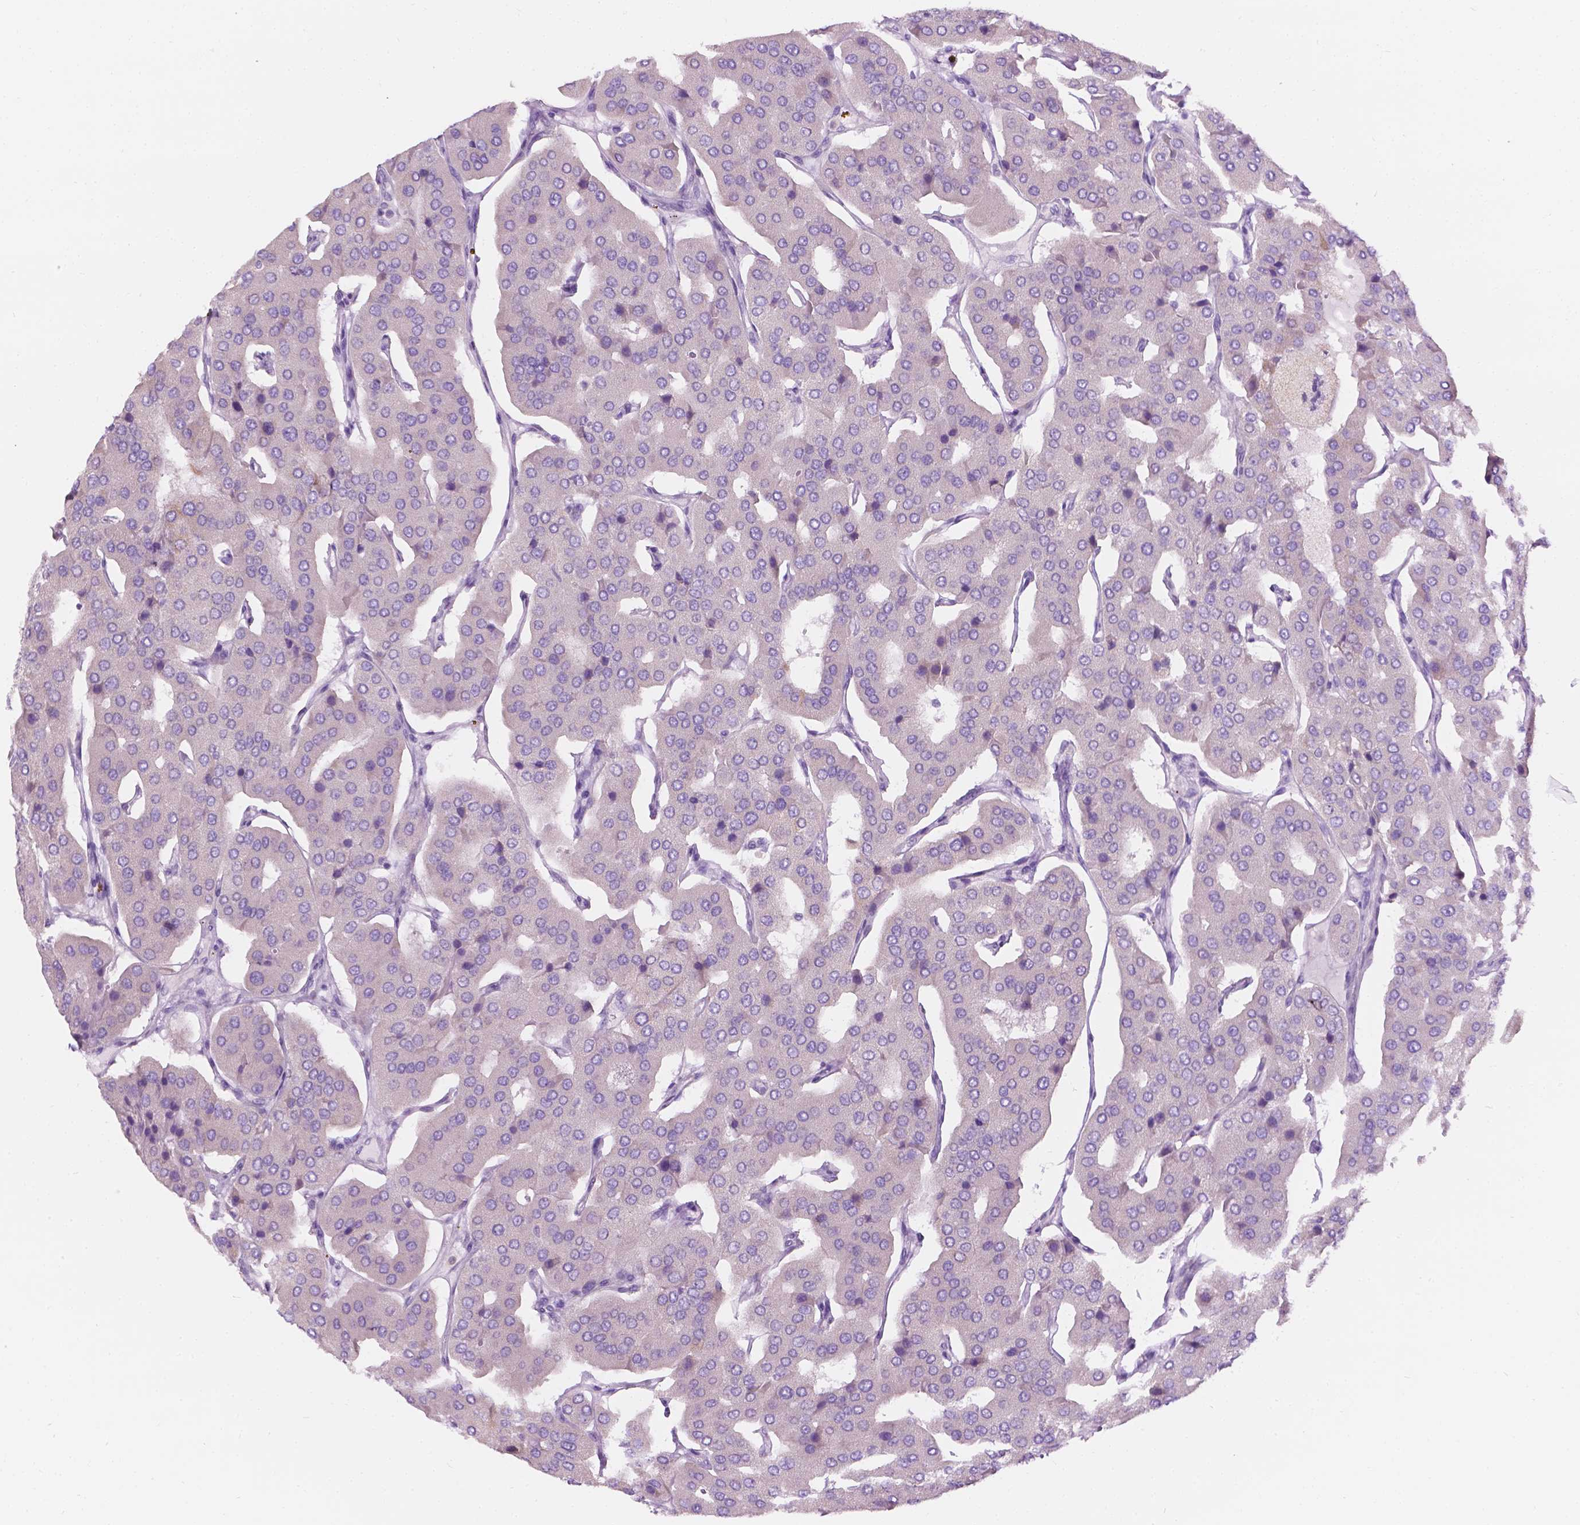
{"staining": {"intensity": "negative", "quantity": "none", "location": "none"}, "tissue": "parathyroid gland", "cell_type": "Glandular cells", "image_type": "normal", "snomed": [{"axis": "morphology", "description": "Normal tissue, NOS"}, {"axis": "morphology", "description": "Adenoma, NOS"}, {"axis": "topography", "description": "Parathyroid gland"}], "caption": "This is an immunohistochemistry photomicrograph of unremarkable parathyroid gland. There is no expression in glandular cells.", "gene": "NOS1AP", "patient": {"sex": "female", "age": 86}}